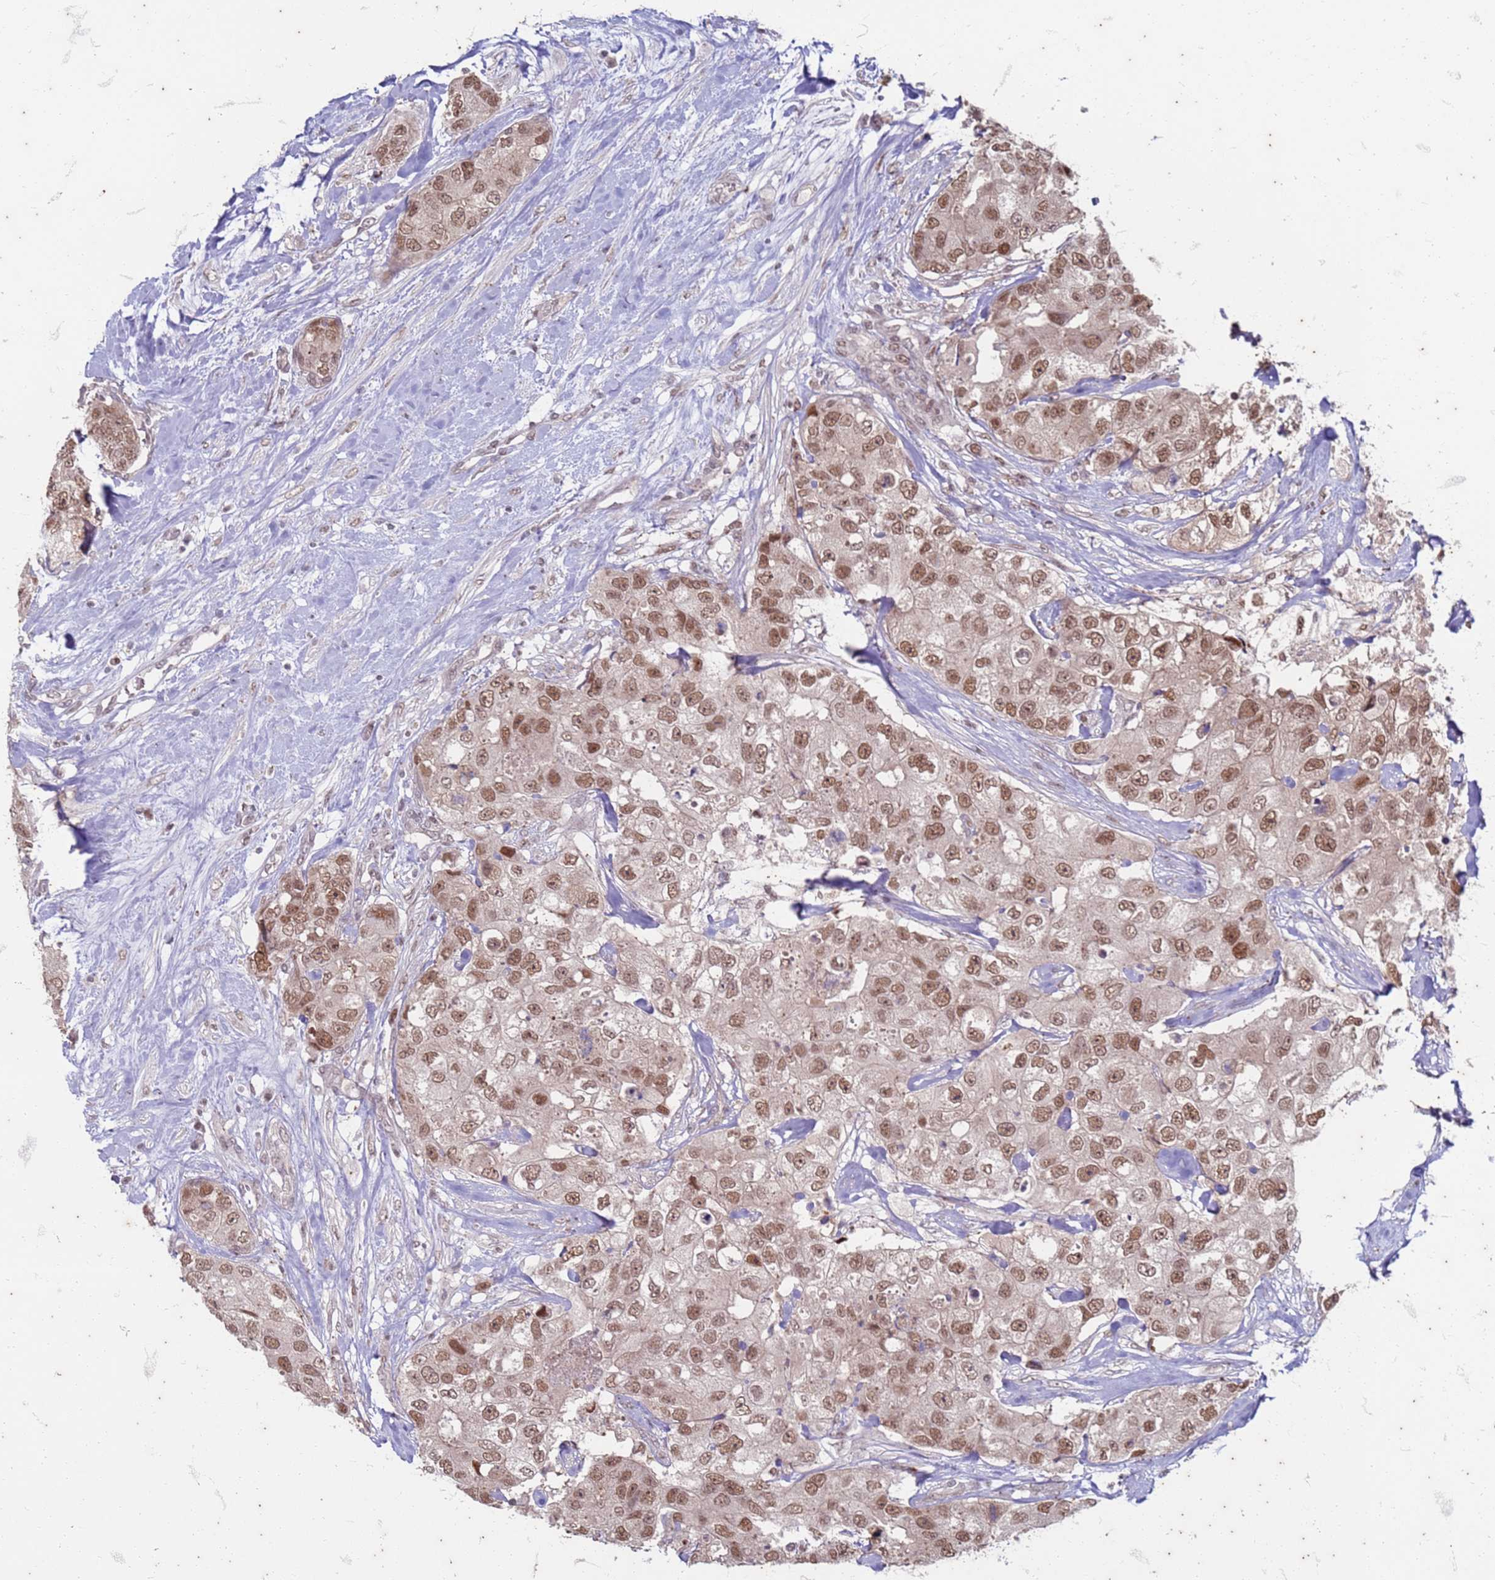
{"staining": {"intensity": "moderate", "quantity": ">75%", "location": "nuclear"}, "tissue": "breast cancer", "cell_type": "Tumor cells", "image_type": "cancer", "snomed": [{"axis": "morphology", "description": "Duct carcinoma"}, {"axis": "topography", "description": "Breast"}], "caption": "Protein expression analysis of breast cancer (intraductal carcinoma) shows moderate nuclear staining in about >75% of tumor cells.", "gene": "TRMT6", "patient": {"sex": "female", "age": 62}}